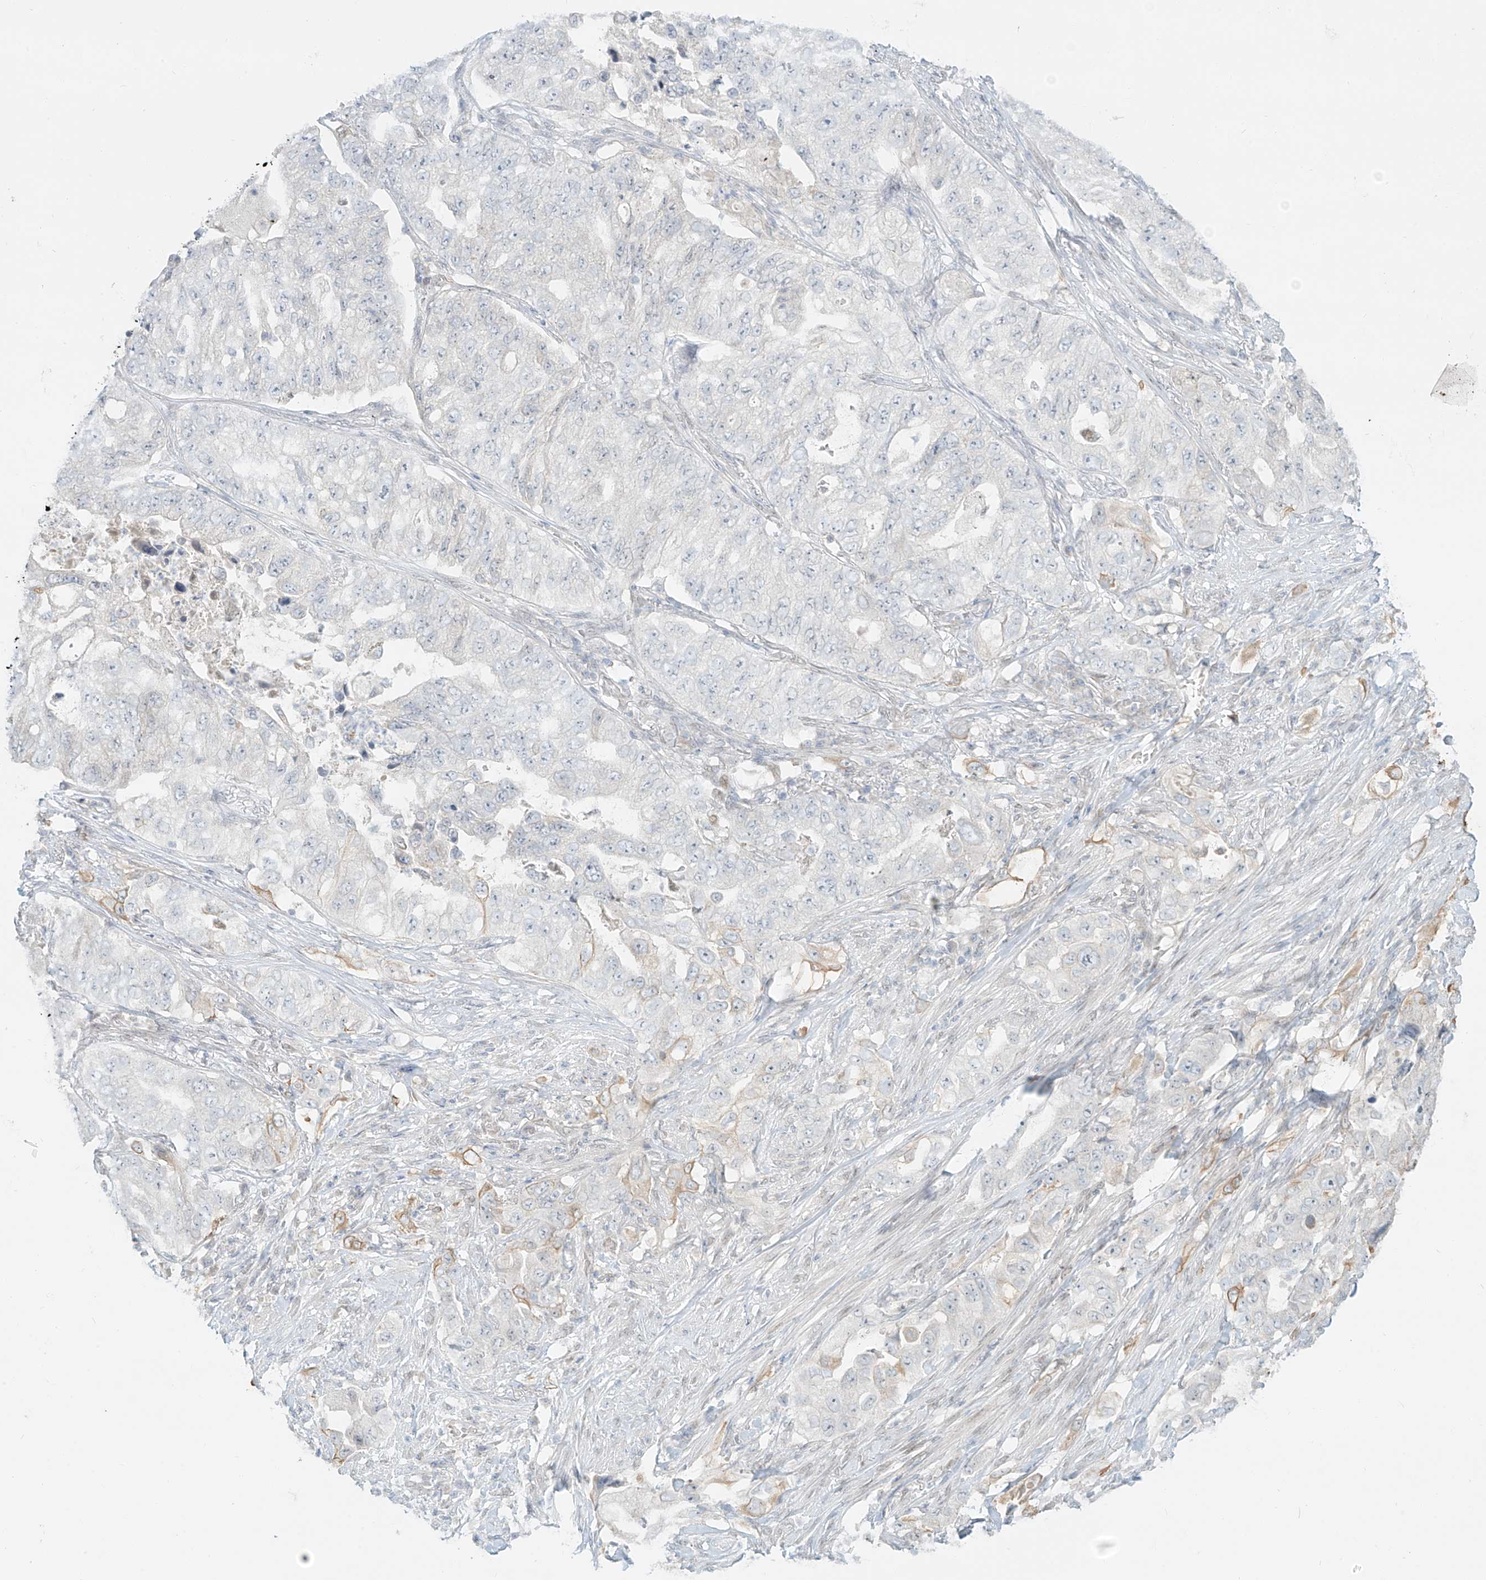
{"staining": {"intensity": "negative", "quantity": "none", "location": "none"}, "tissue": "lung cancer", "cell_type": "Tumor cells", "image_type": "cancer", "snomed": [{"axis": "morphology", "description": "Adenocarcinoma, NOS"}, {"axis": "topography", "description": "Lung"}], "caption": "Immunohistochemical staining of human lung cancer shows no significant positivity in tumor cells.", "gene": "ZNF774", "patient": {"sex": "female", "age": 51}}